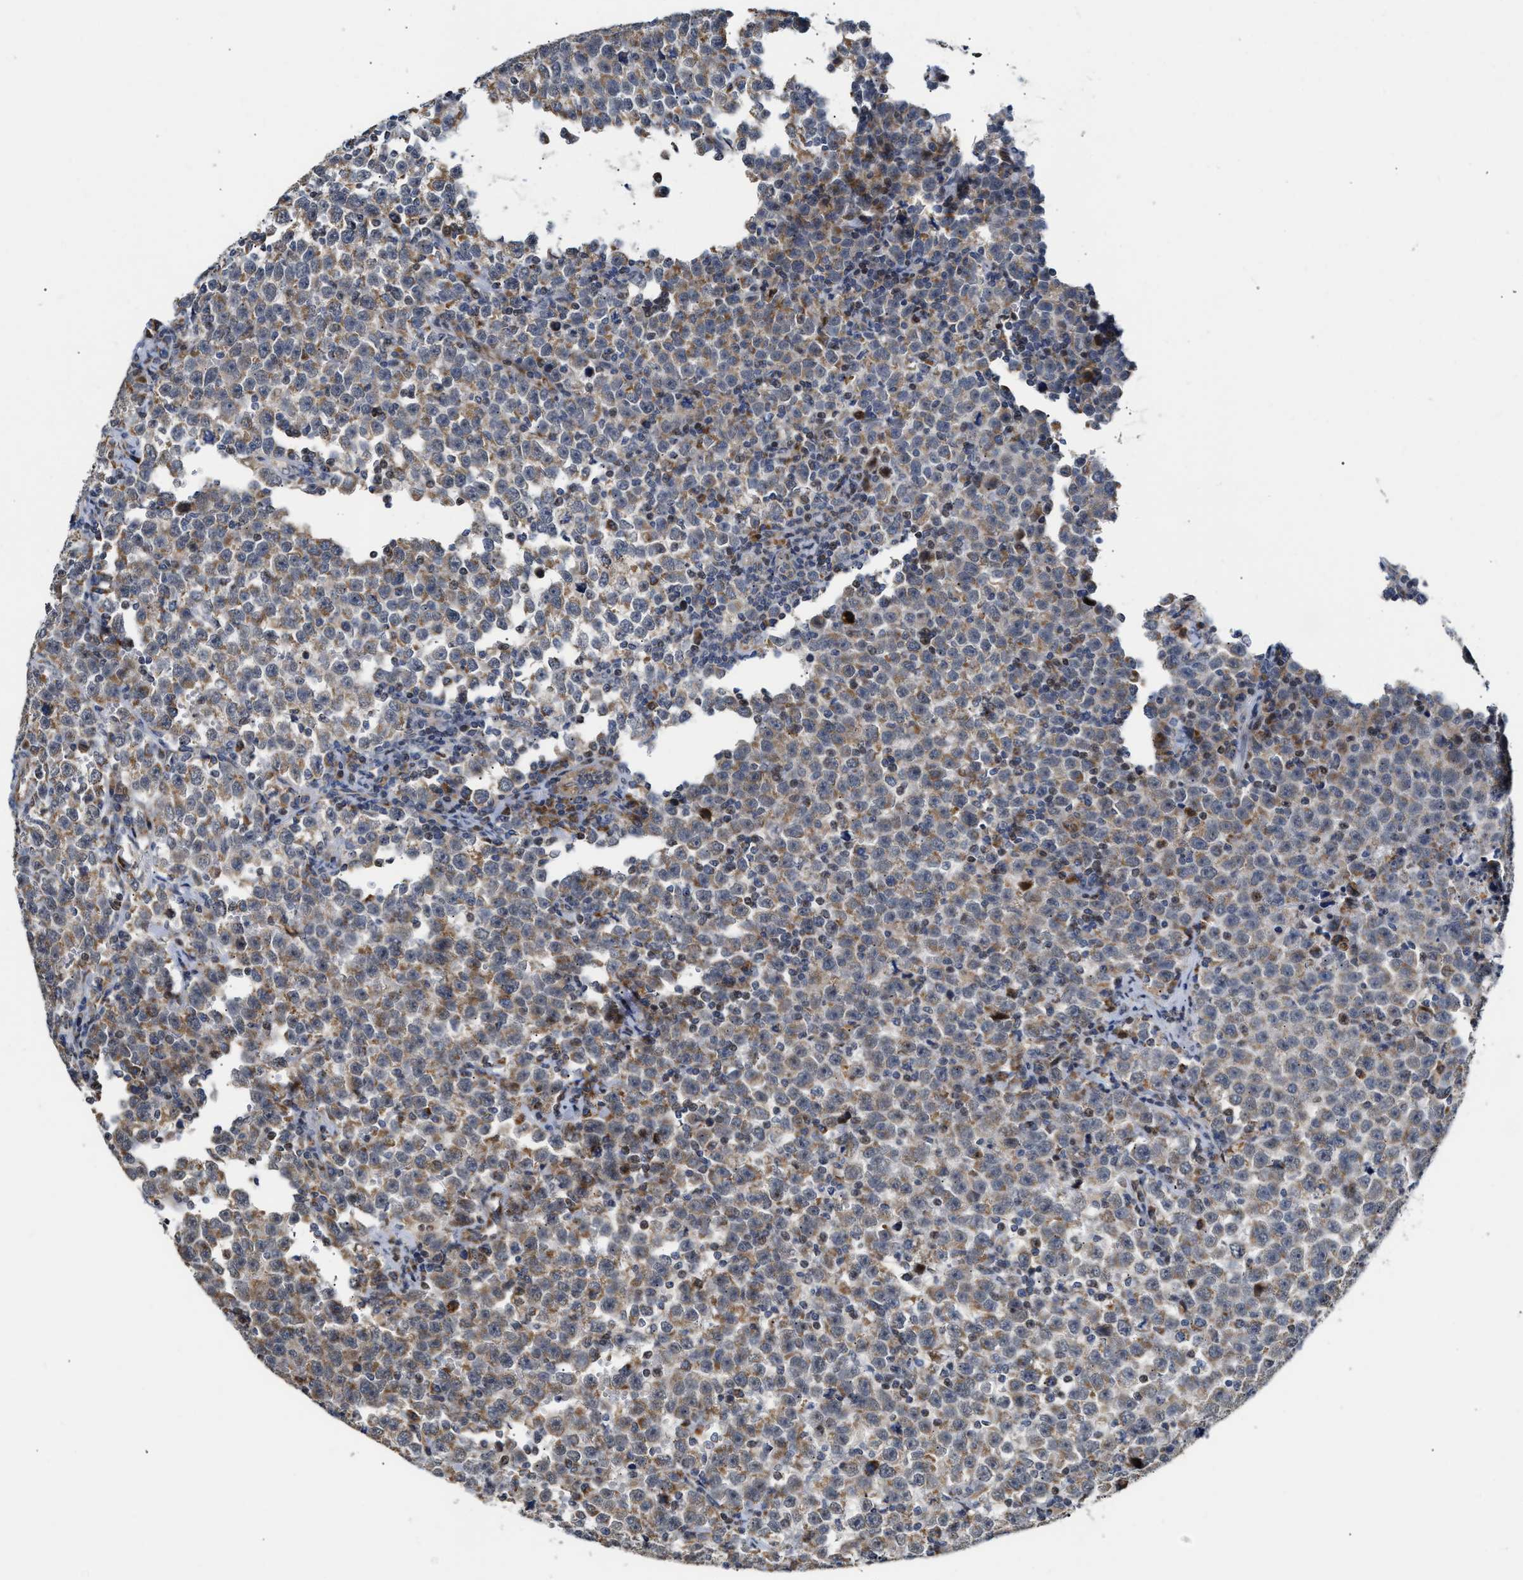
{"staining": {"intensity": "weak", "quantity": ">75%", "location": "cytoplasmic/membranous"}, "tissue": "testis cancer", "cell_type": "Tumor cells", "image_type": "cancer", "snomed": [{"axis": "morphology", "description": "Seminoma, NOS"}, {"axis": "topography", "description": "Testis"}], "caption": "Approximately >75% of tumor cells in human testis cancer show weak cytoplasmic/membranous protein positivity as visualized by brown immunohistochemical staining.", "gene": "DEPTOR", "patient": {"sex": "male", "age": 43}}